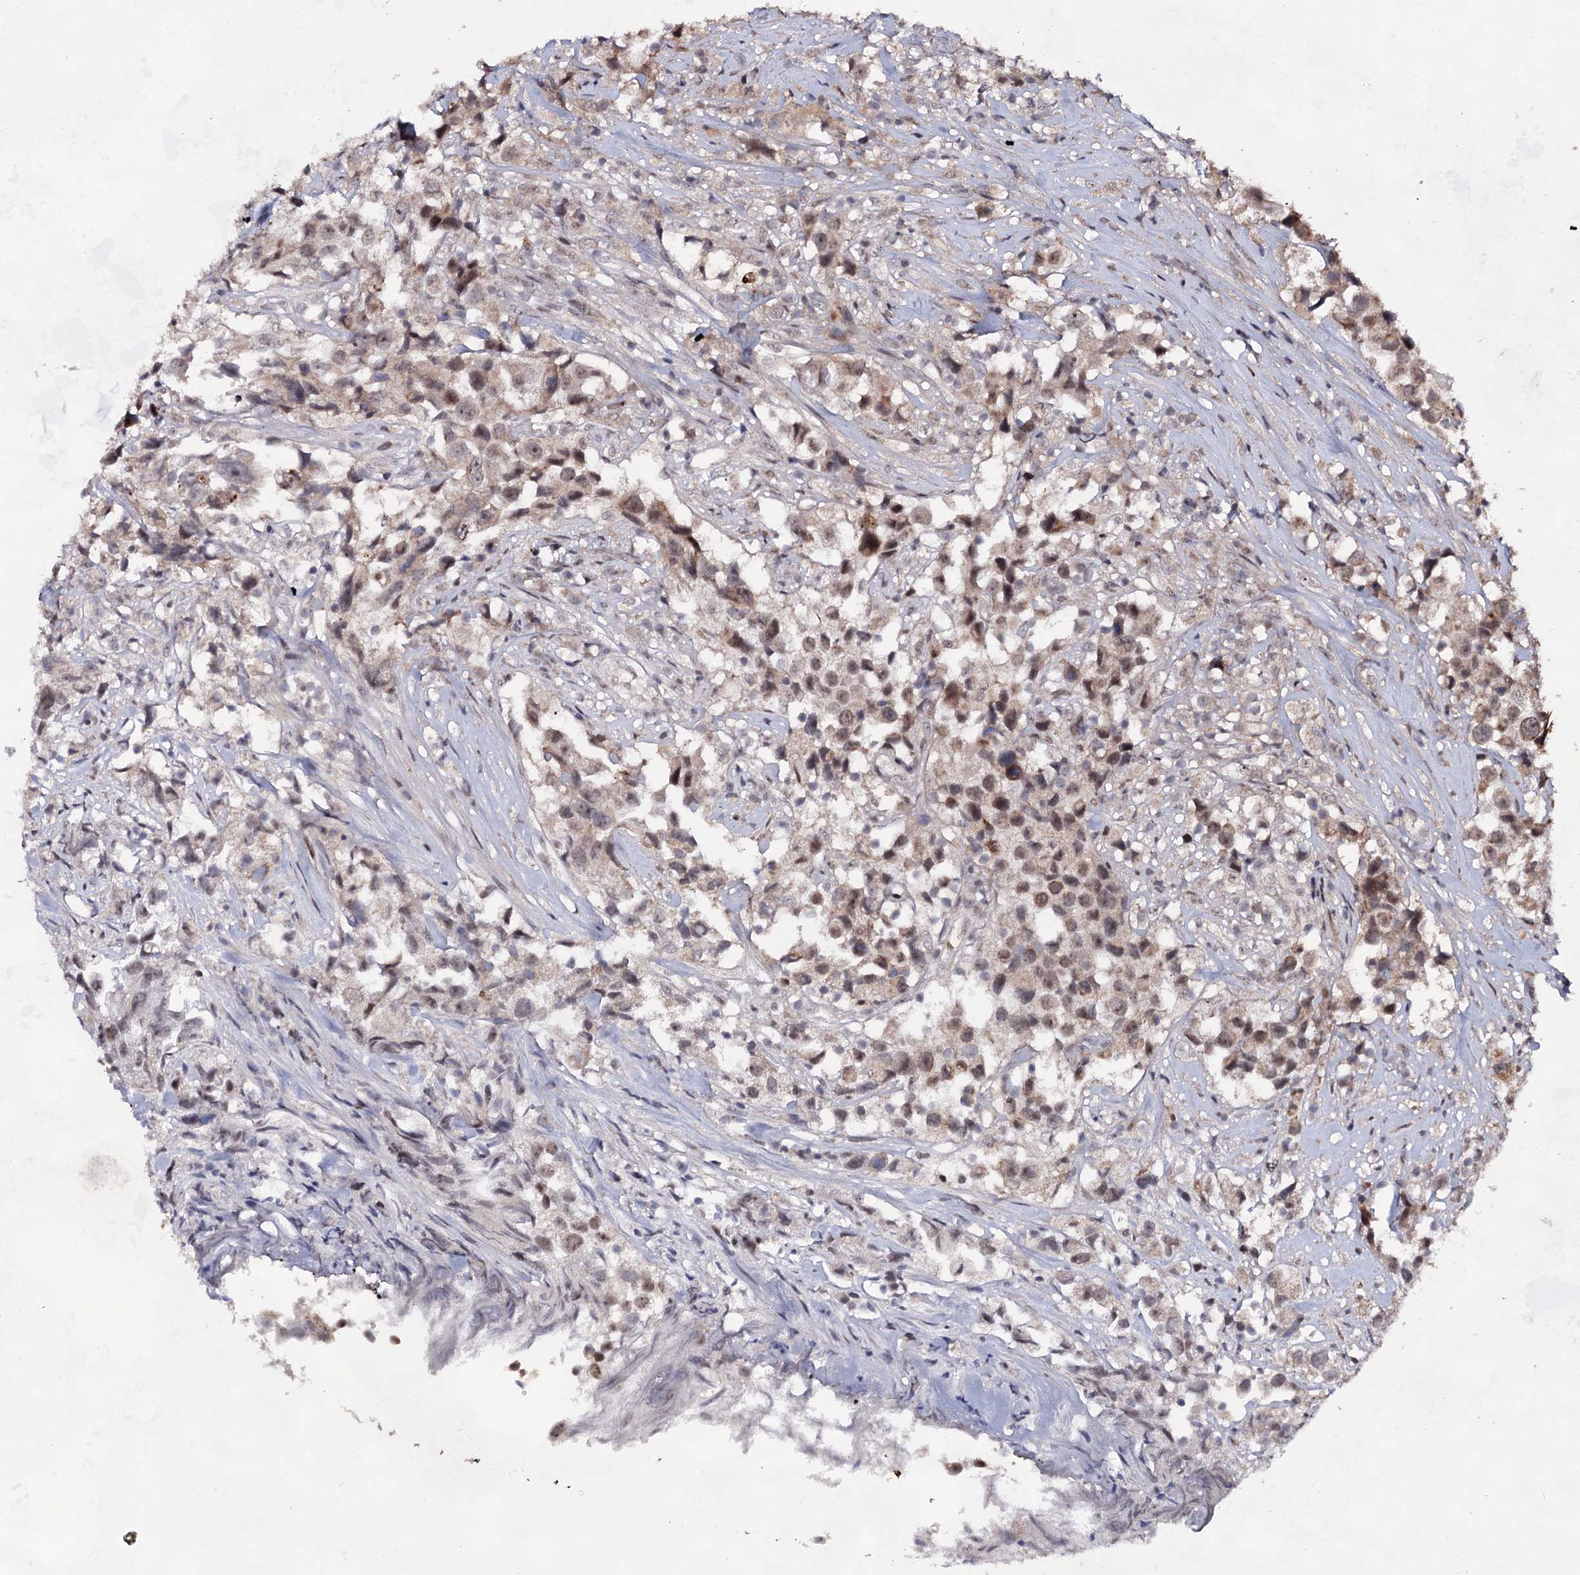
{"staining": {"intensity": "weak", "quantity": "25%-75%", "location": "cytoplasmic/membranous,nuclear"}, "tissue": "urothelial cancer", "cell_type": "Tumor cells", "image_type": "cancer", "snomed": [{"axis": "morphology", "description": "Urothelial carcinoma, High grade"}, {"axis": "topography", "description": "Urinary bladder"}], "caption": "Protein staining displays weak cytoplasmic/membranous and nuclear staining in about 25%-75% of tumor cells in urothelial cancer. Using DAB (brown) and hematoxylin (blue) stains, captured at high magnification using brightfield microscopy.", "gene": "EXOSC10", "patient": {"sex": "female", "age": 75}}